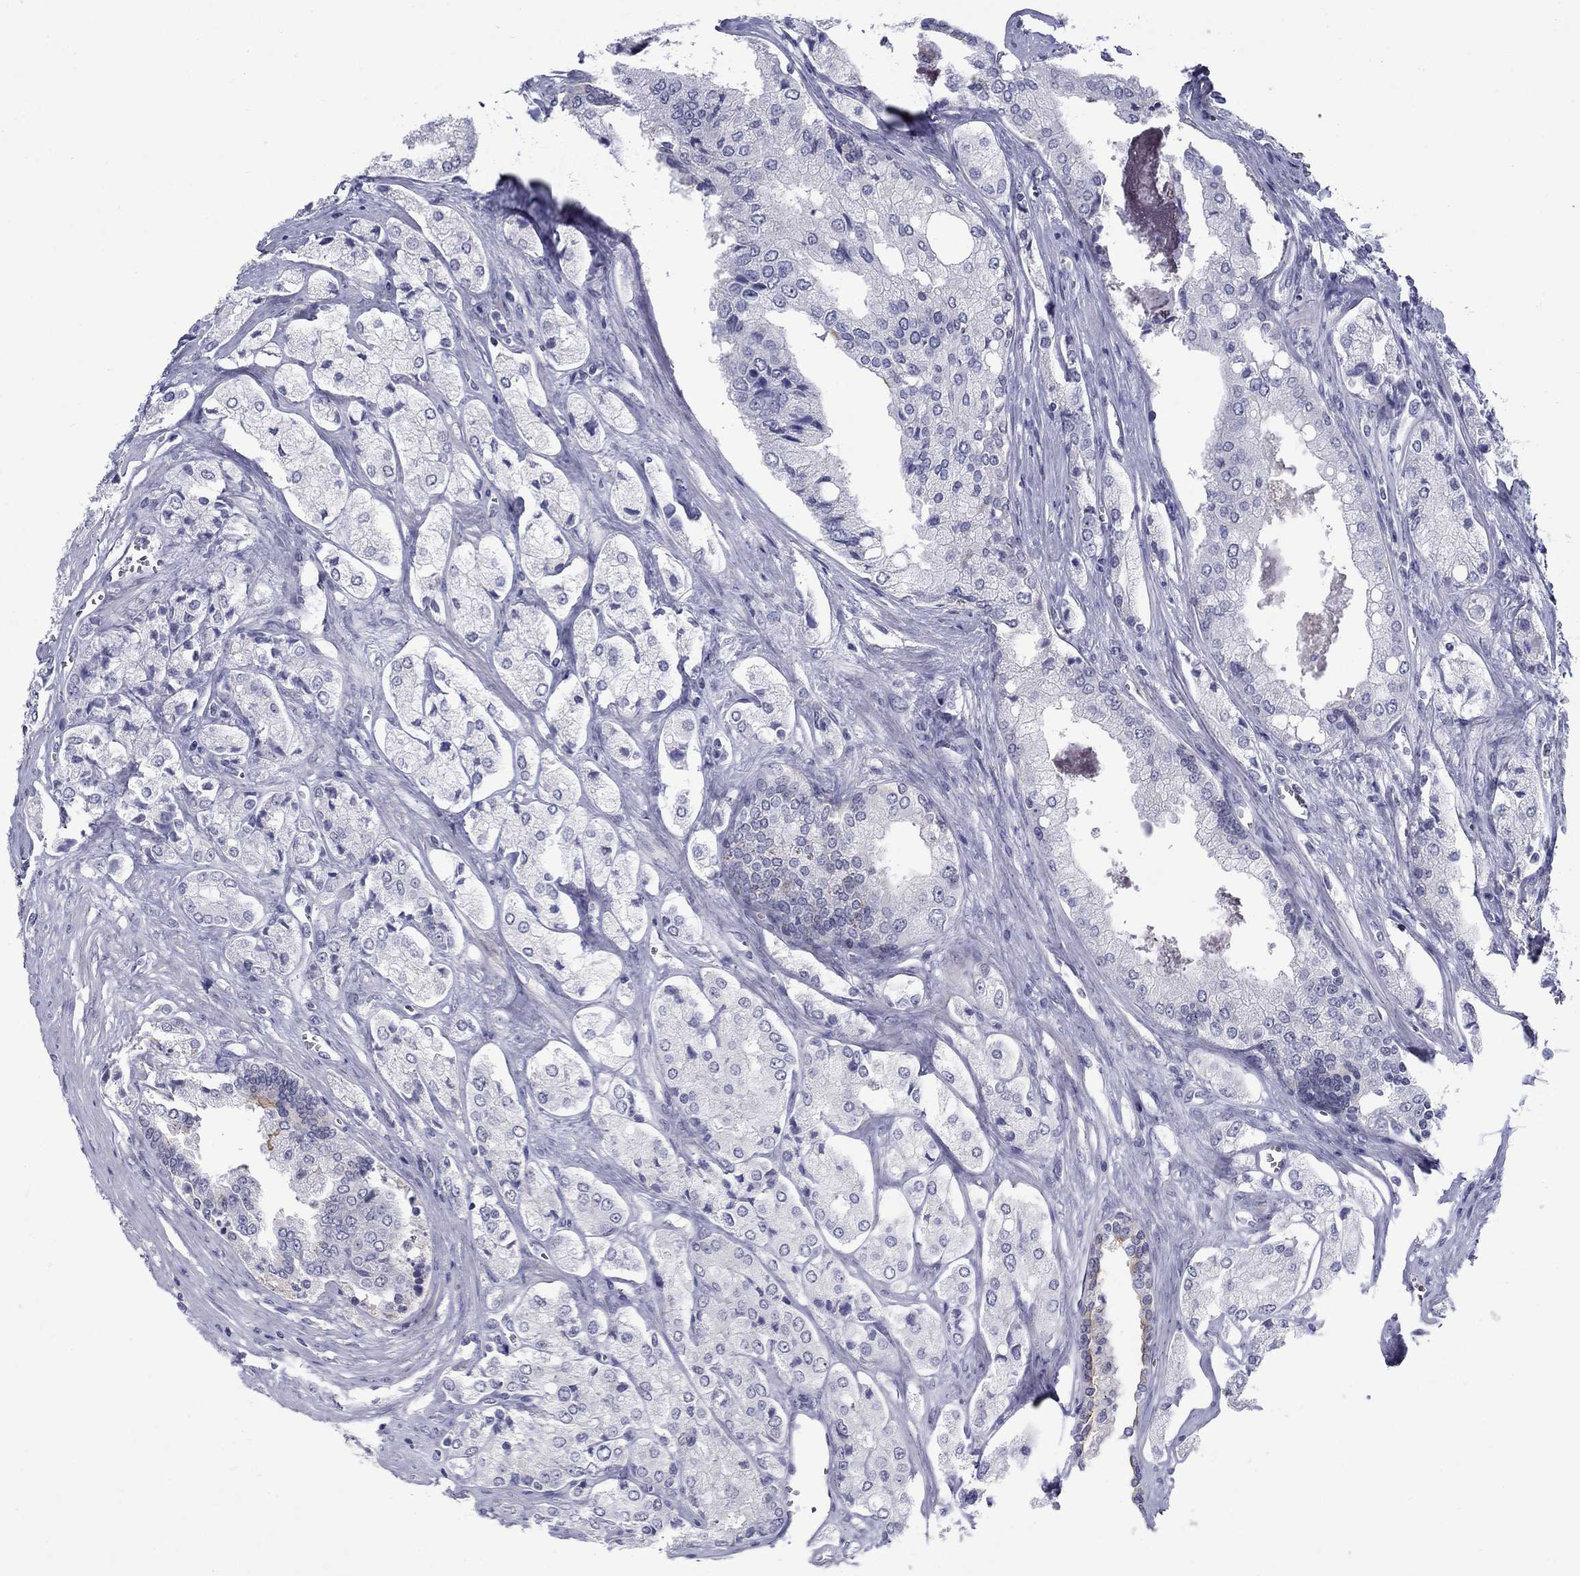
{"staining": {"intensity": "negative", "quantity": "none", "location": "none"}, "tissue": "prostate cancer", "cell_type": "Tumor cells", "image_type": "cancer", "snomed": [{"axis": "morphology", "description": "Adenocarcinoma, NOS"}, {"axis": "topography", "description": "Prostate and seminal vesicle, NOS"}, {"axis": "topography", "description": "Prostate"}], "caption": "This is an immunohistochemistry (IHC) photomicrograph of human prostate cancer (adenocarcinoma). There is no staining in tumor cells.", "gene": "C4orf19", "patient": {"sex": "male", "age": 67}}